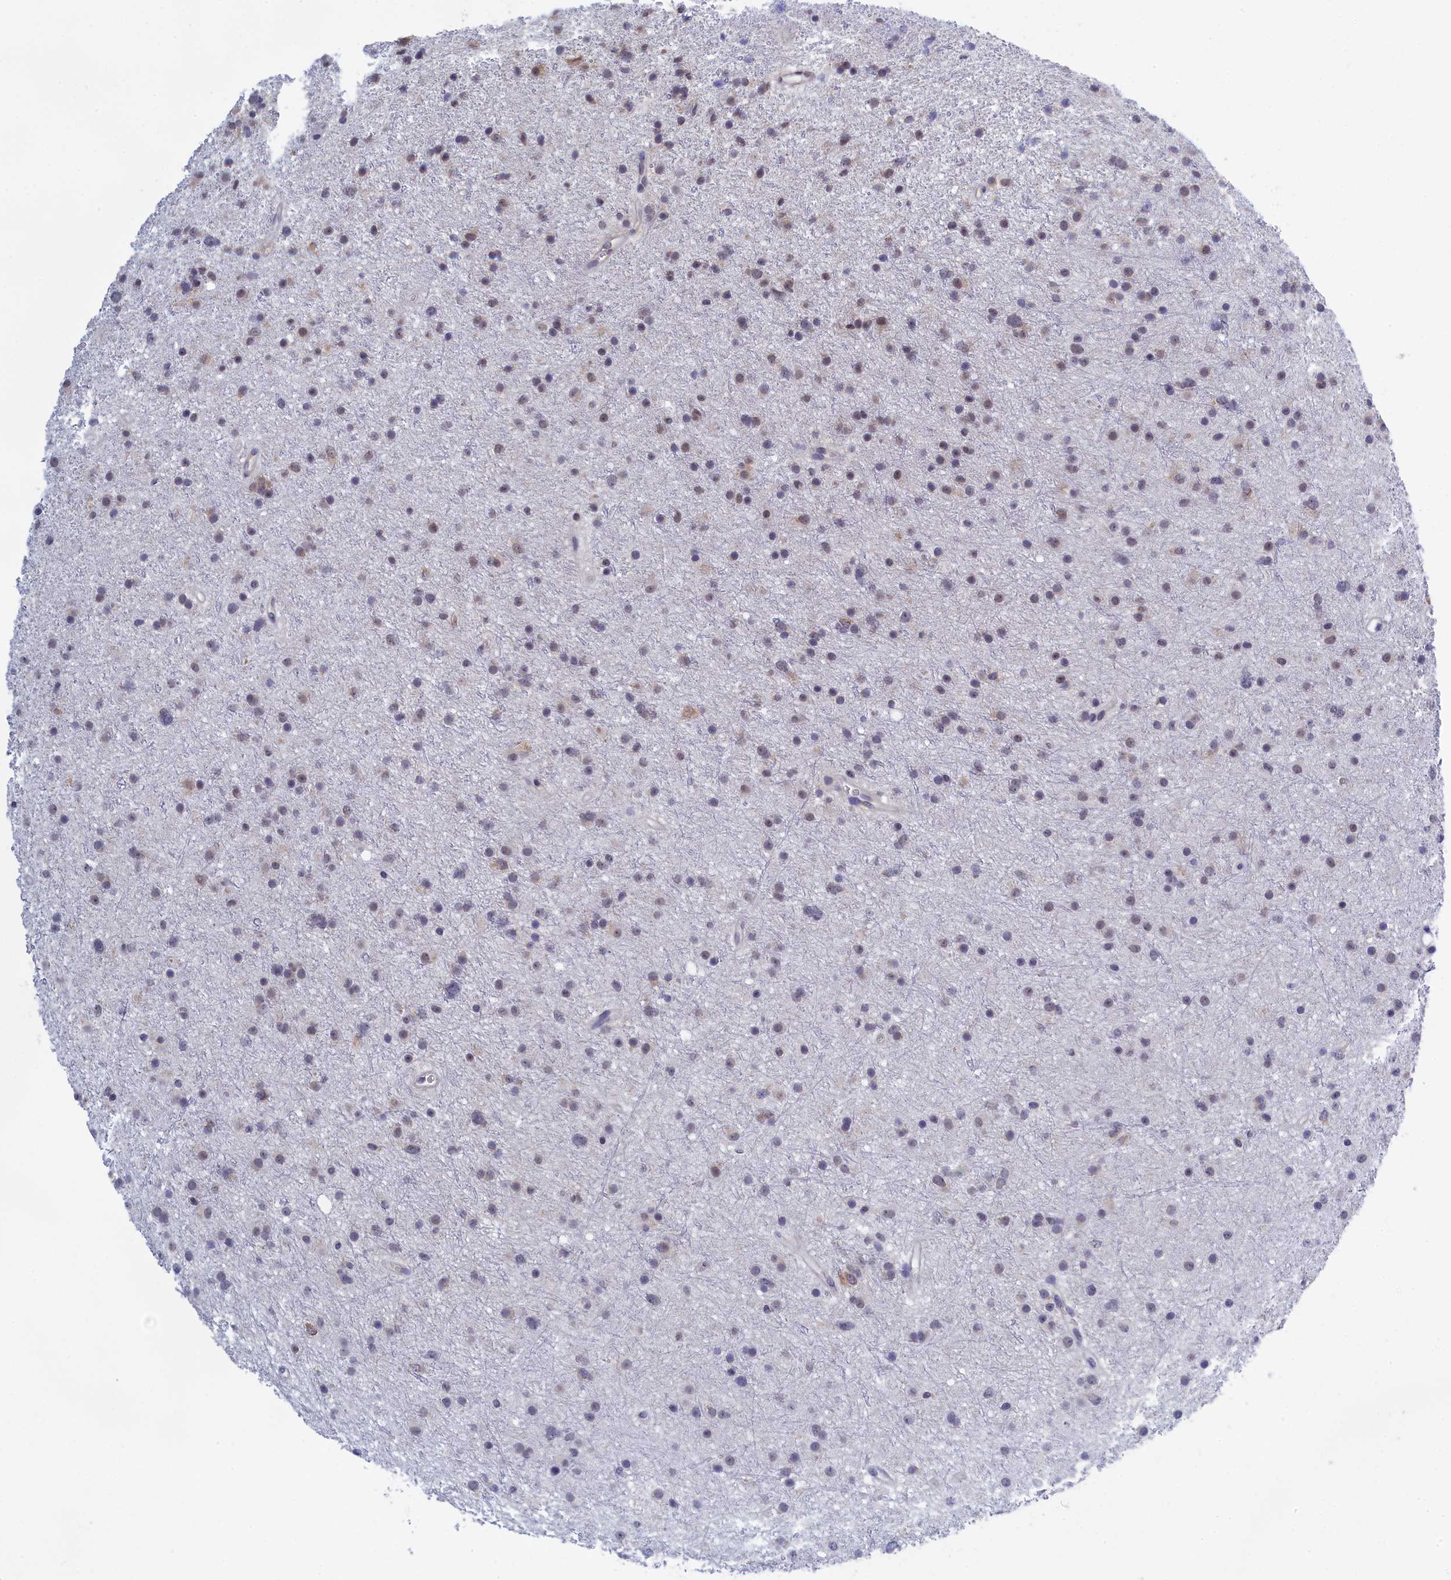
{"staining": {"intensity": "weak", "quantity": "<25%", "location": "nuclear"}, "tissue": "glioma", "cell_type": "Tumor cells", "image_type": "cancer", "snomed": [{"axis": "morphology", "description": "Glioma, malignant, Low grade"}, {"axis": "topography", "description": "Cerebral cortex"}], "caption": "Immunohistochemistry (IHC) histopathology image of neoplastic tissue: human glioma stained with DAB (3,3'-diaminobenzidine) displays no significant protein positivity in tumor cells. (DAB (3,3'-diaminobenzidine) immunohistochemistry (IHC) with hematoxylin counter stain).", "gene": "PGP", "patient": {"sex": "female", "age": 39}}